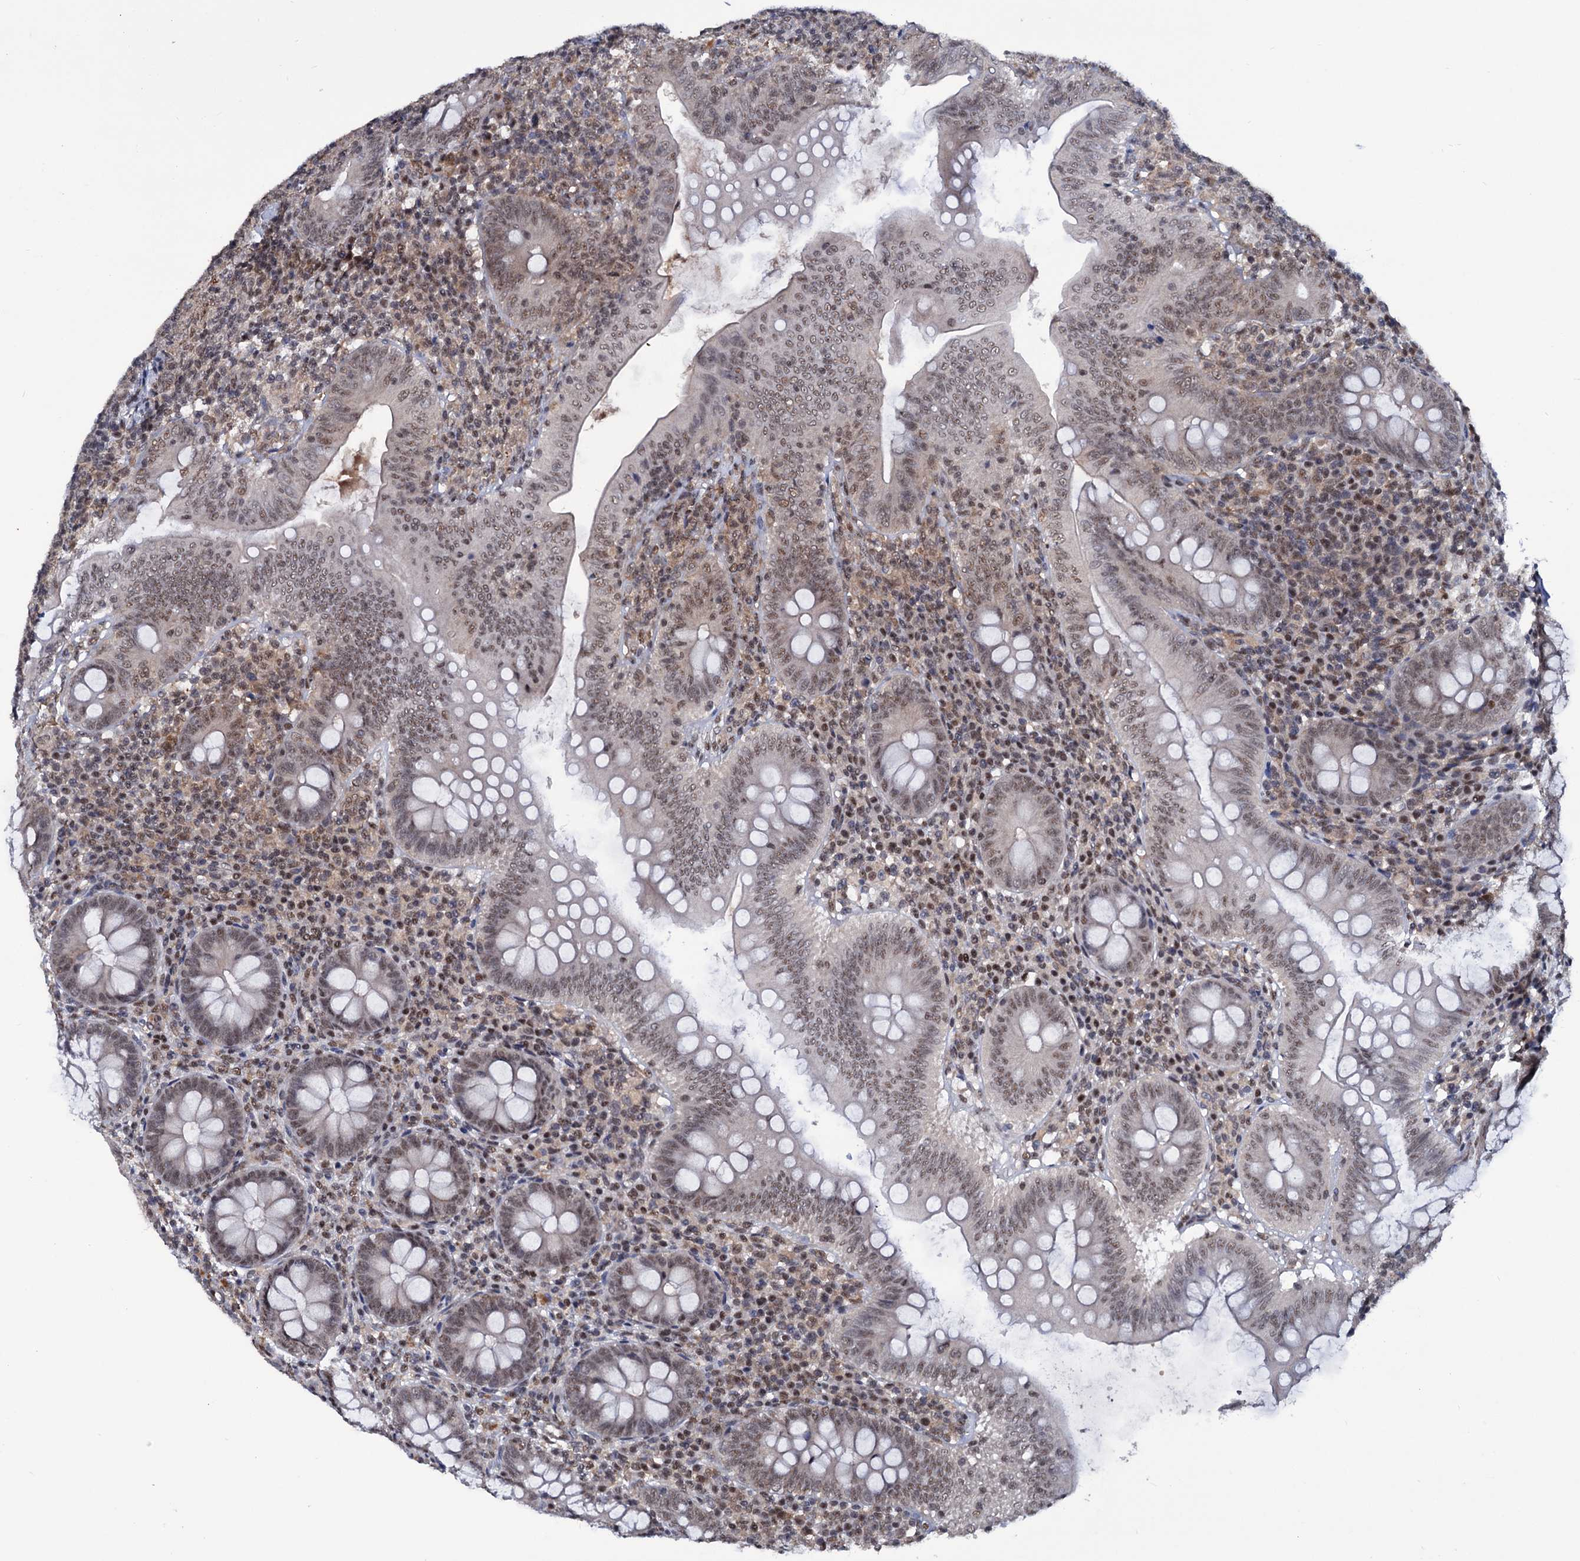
{"staining": {"intensity": "weak", "quantity": "25%-75%", "location": "nuclear"}, "tissue": "appendix", "cell_type": "Glandular cells", "image_type": "normal", "snomed": [{"axis": "morphology", "description": "Normal tissue, NOS"}, {"axis": "topography", "description": "Appendix"}], "caption": "DAB (3,3'-diaminobenzidine) immunohistochemical staining of benign appendix reveals weak nuclear protein expression in about 25%-75% of glandular cells. The protein of interest is stained brown, and the nuclei are stained in blue (DAB IHC with brightfield microscopy, high magnification).", "gene": "TBC1D12", "patient": {"sex": "male", "age": 14}}